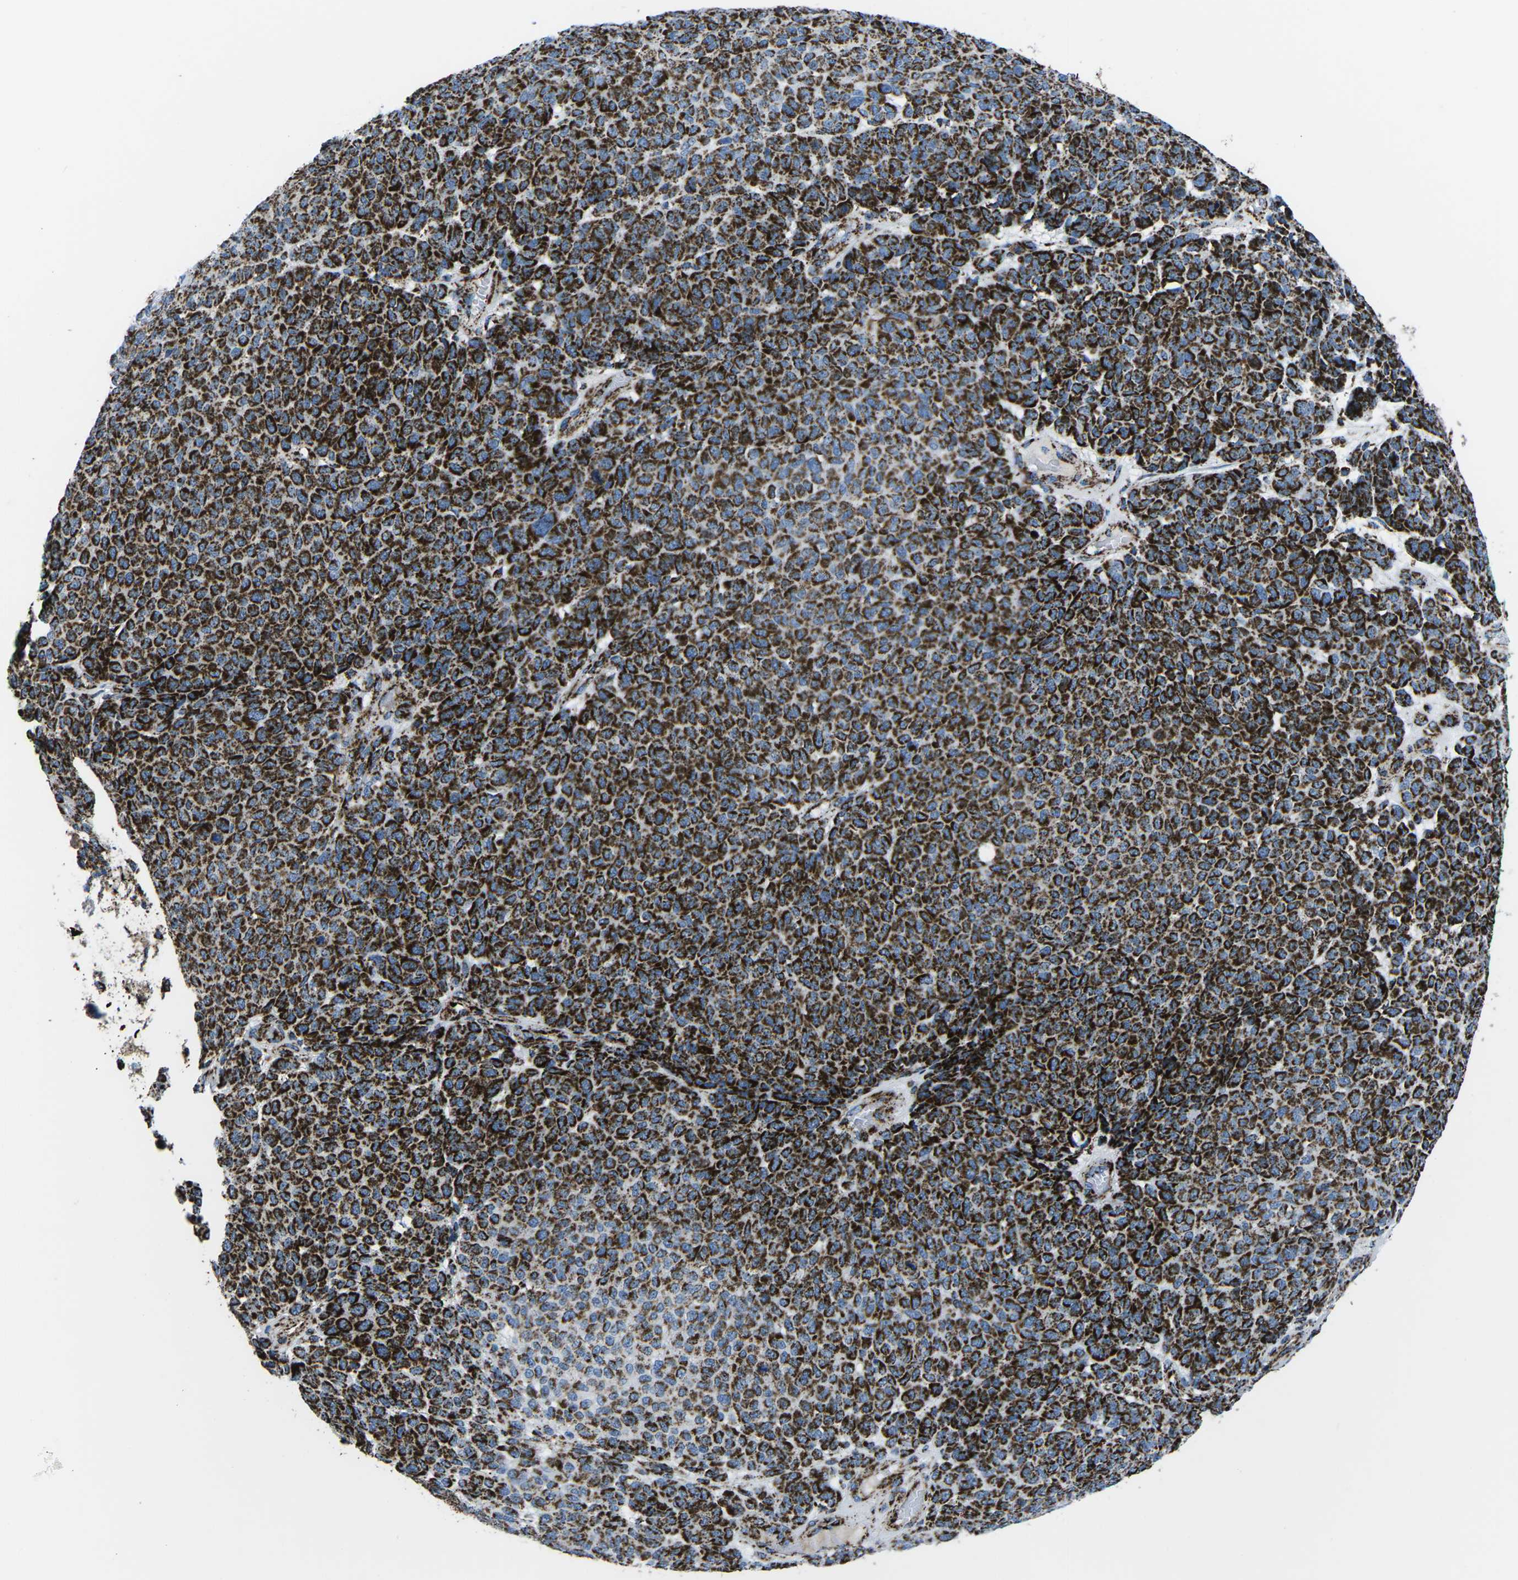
{"staining": {"intensity": "strong", "quantity": ">75%", "location": "cytoplasmic/membranous"}, "tissue": "melanoma", "cell_type": "Tumor cells", "image_type": "cancer", "snomed": [{"axis": "morphology", "description": "Malignant melanoma, NOS"}, {"axis": "topography", "description": "Skin"}], "caption": "Protein staining of malignant melanoma tissue shows strong cytoplasmic/membranous staining in approximately >75% of tumor cells.", "gene": "MT-CO2", "patient": {"sex": "male", "age": 59}}